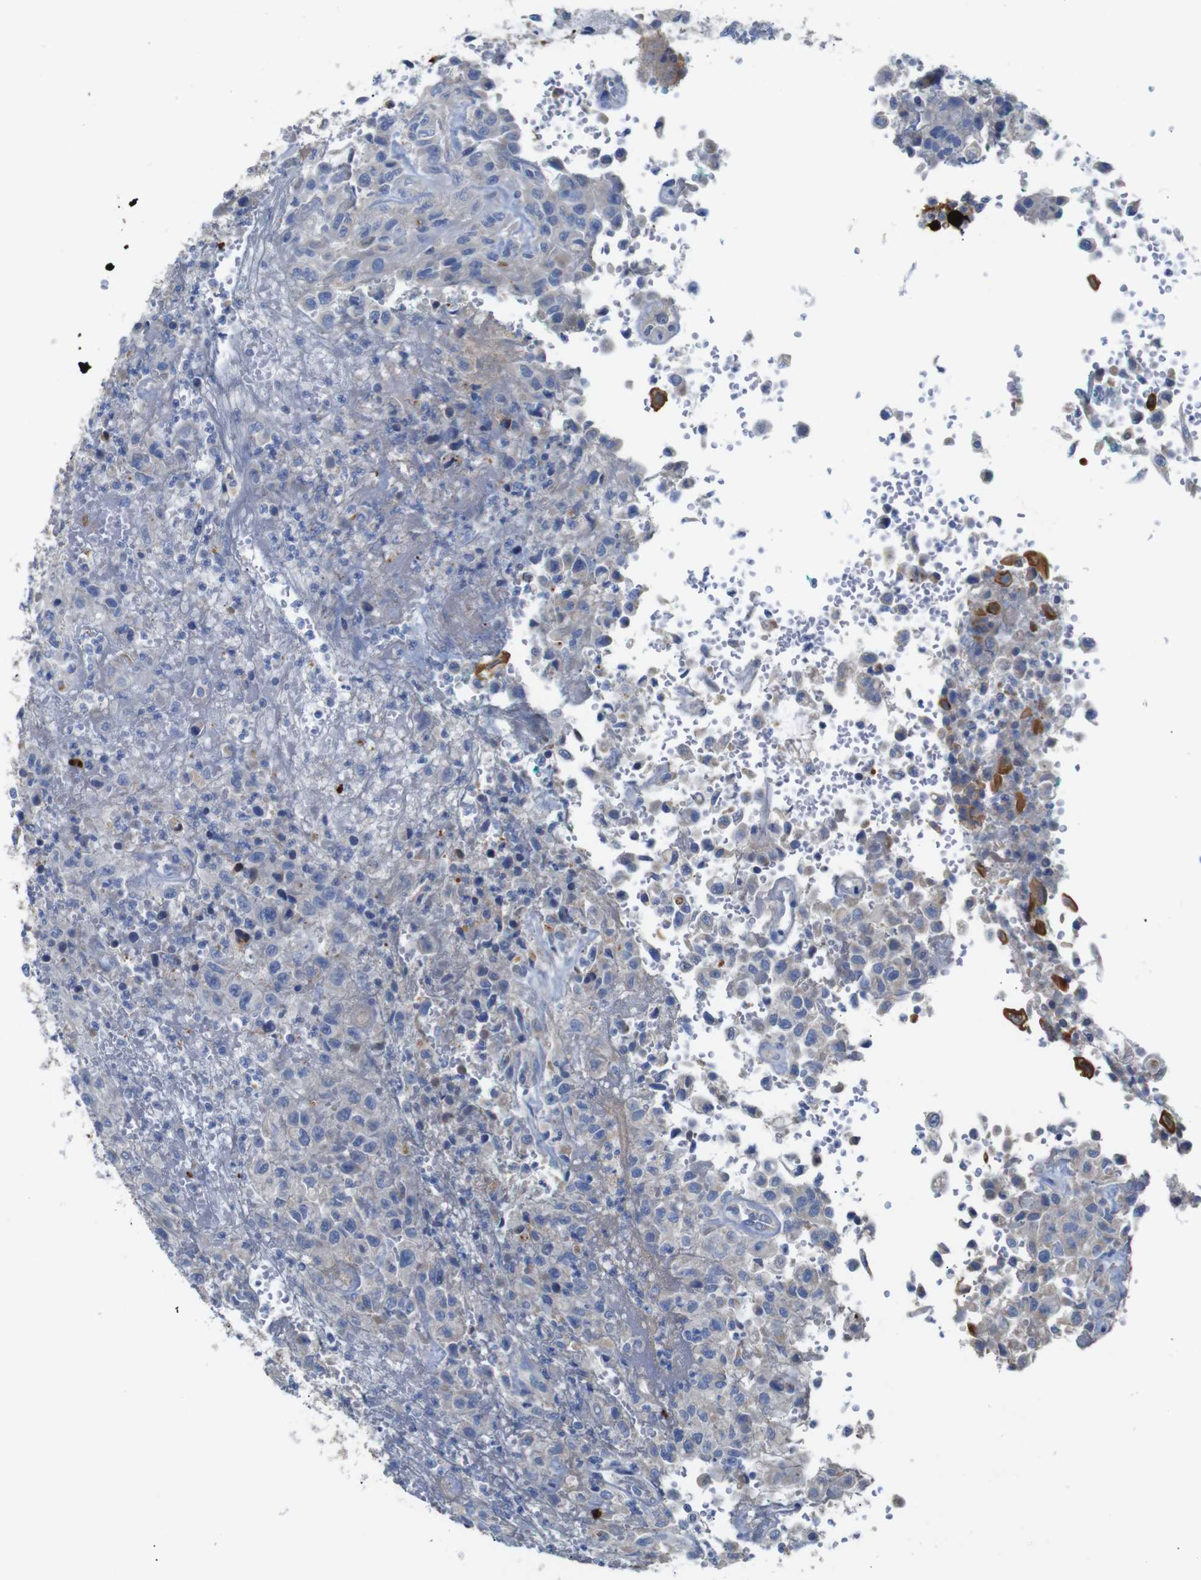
{"staining": {"intensity": "weak", "quantity": "25%-75%", "location": "cytoplasmic/membranous"}, "tissue": "urothelial cancer", "cell_type": "Tumor cells", "image_type": "cancer", "snomed": [{"axis": "morphology", "description": "Urothelial carcinoma, High grade"}, {"axis": "topography", "description": "Urinary bladder"}], "caption": "This is an image of immunohistochemistry staining of urothelial carcinoma (high-grade), which shows weak expression in the cytoplasmic/membranous of tumor cells.", "gene": "ALOX15", "patient": {"sex": "male", "age": 46}}